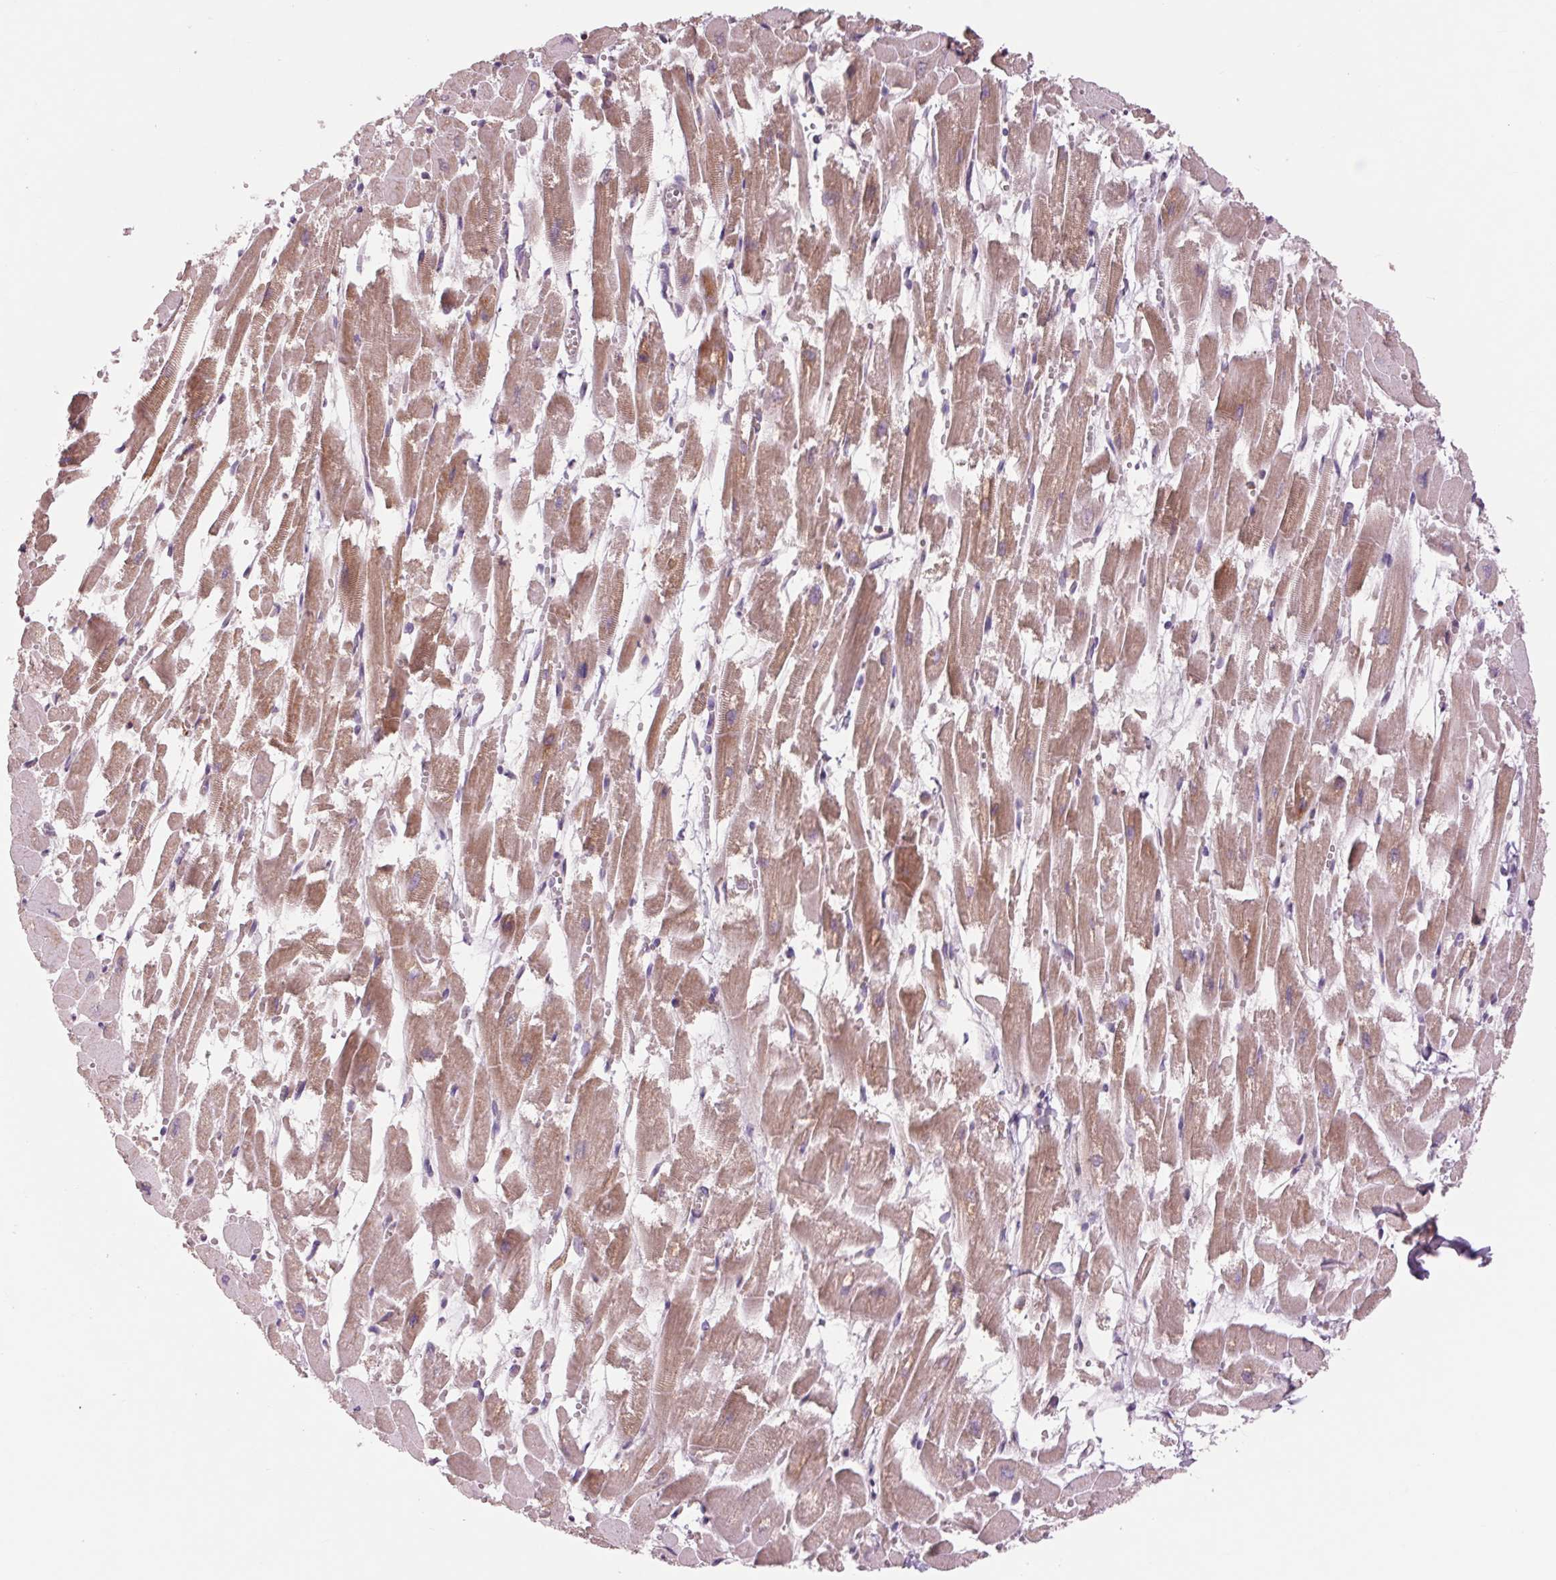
{"staining": {"intensity": "moderate", "quantity": ">75%", "location": "cytoplasmic/membranous"}, "tissue": "heart muscle", "cell_type": "Cardiomyocytes", "image_type": "normal", "snomed": [{"axis": "morphology", "description": "Normal tissue, NOS"}, {"axis": "topography", "description": "Heart"}], "caption": "An immunohistochemistry image of unremarkable tissue is shown. Protein staining in brown labels moderate cytoplasmic/membranous positivity in heart muscle within cardiomyocytes.", "gene": "COX6A1", "patient": {"sex": "female", "age": 52}}